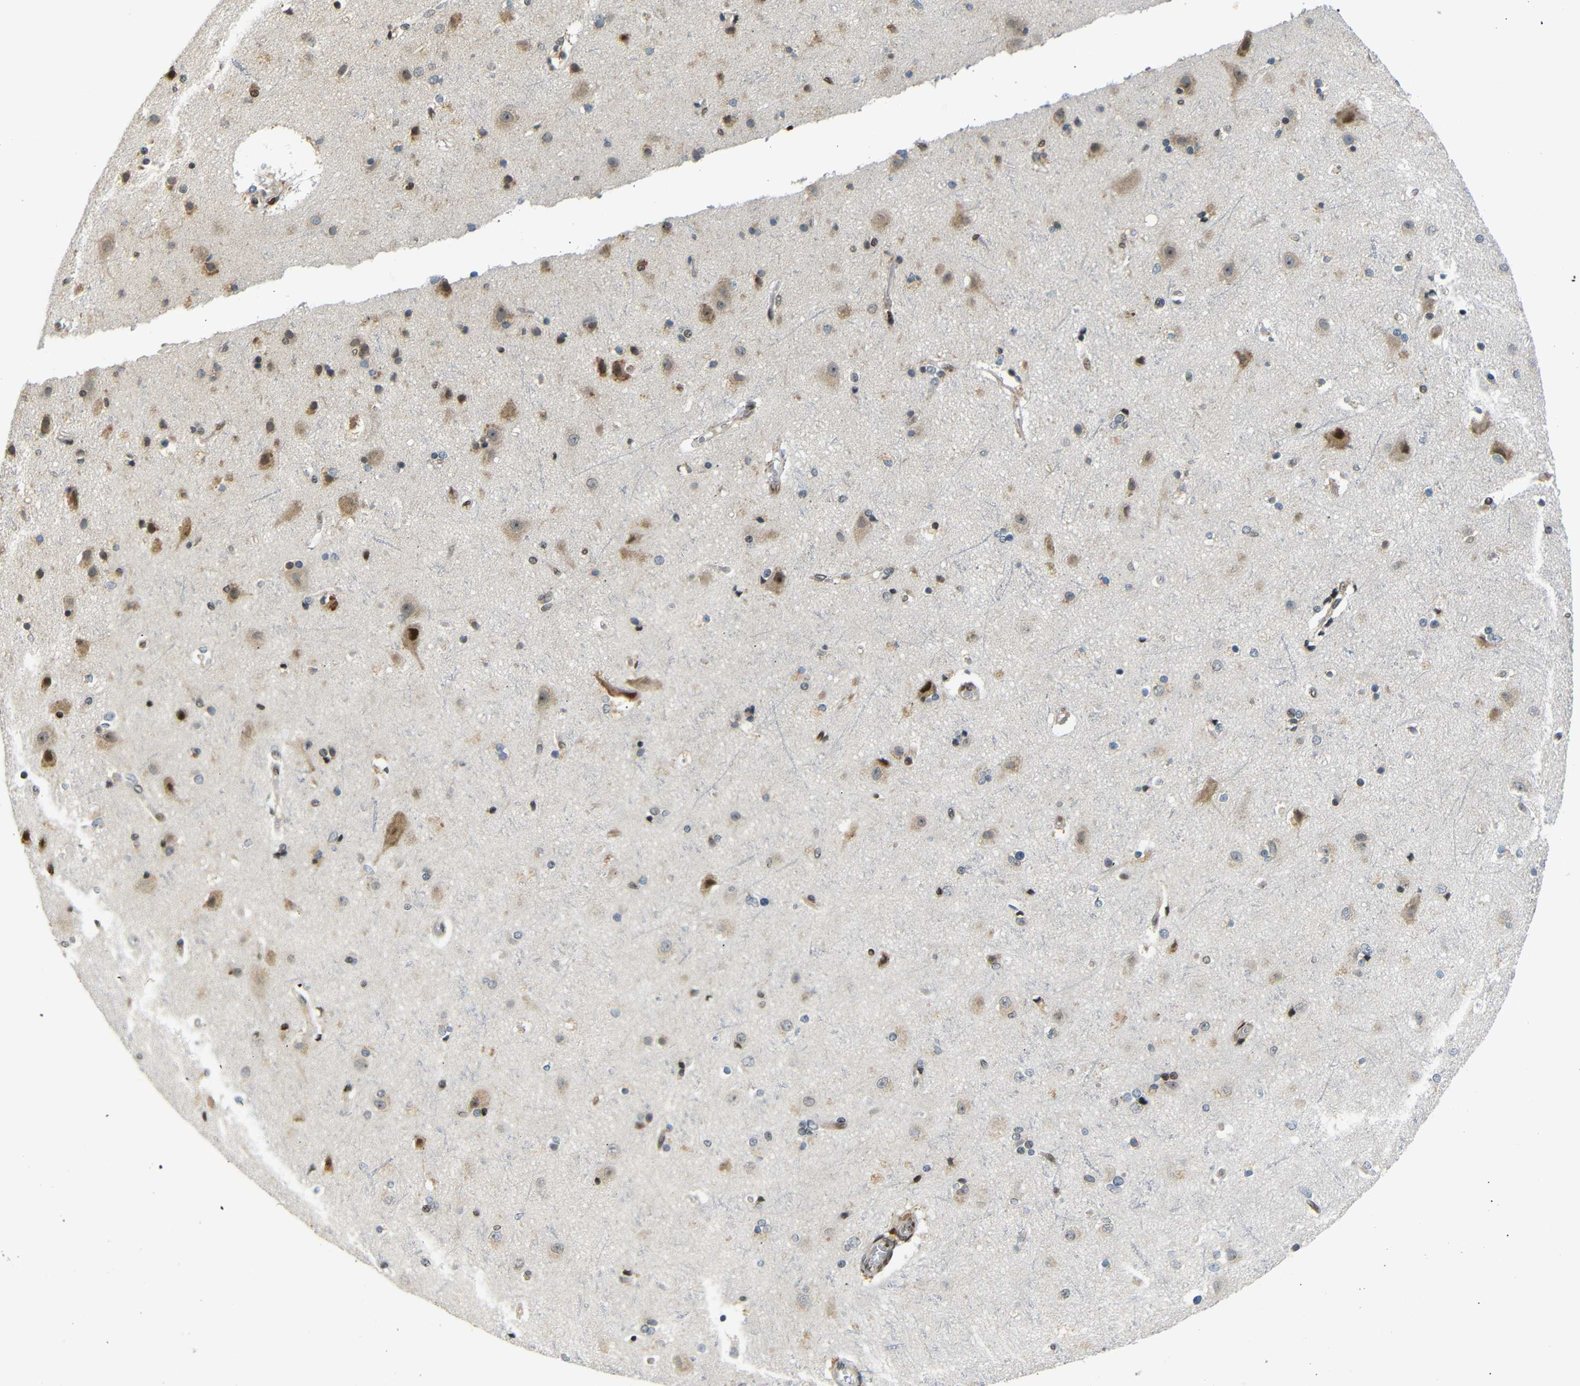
{"staining": {"intensity": "moderate", "quantity": ">75%", "location": "nuclear"}, "tissue": "cerebral cortex", "cell_type": "Endothelial cells", "image_type": "normal", "snomed": [{"axis": "morphology", "description": "Normal tissue, NOS"}, {"axis": "topography", "description": "Cerebral cortex"}], "caption": "DAB (3,3'-diaminobenzidine) immunohistochemical staining of benign cerebral cortex reveals moderate nuclear protein positivity in about >75% of endothelial cells.", "gene": "SPCS2", "patient": {"sex": "female", "age": 54}}